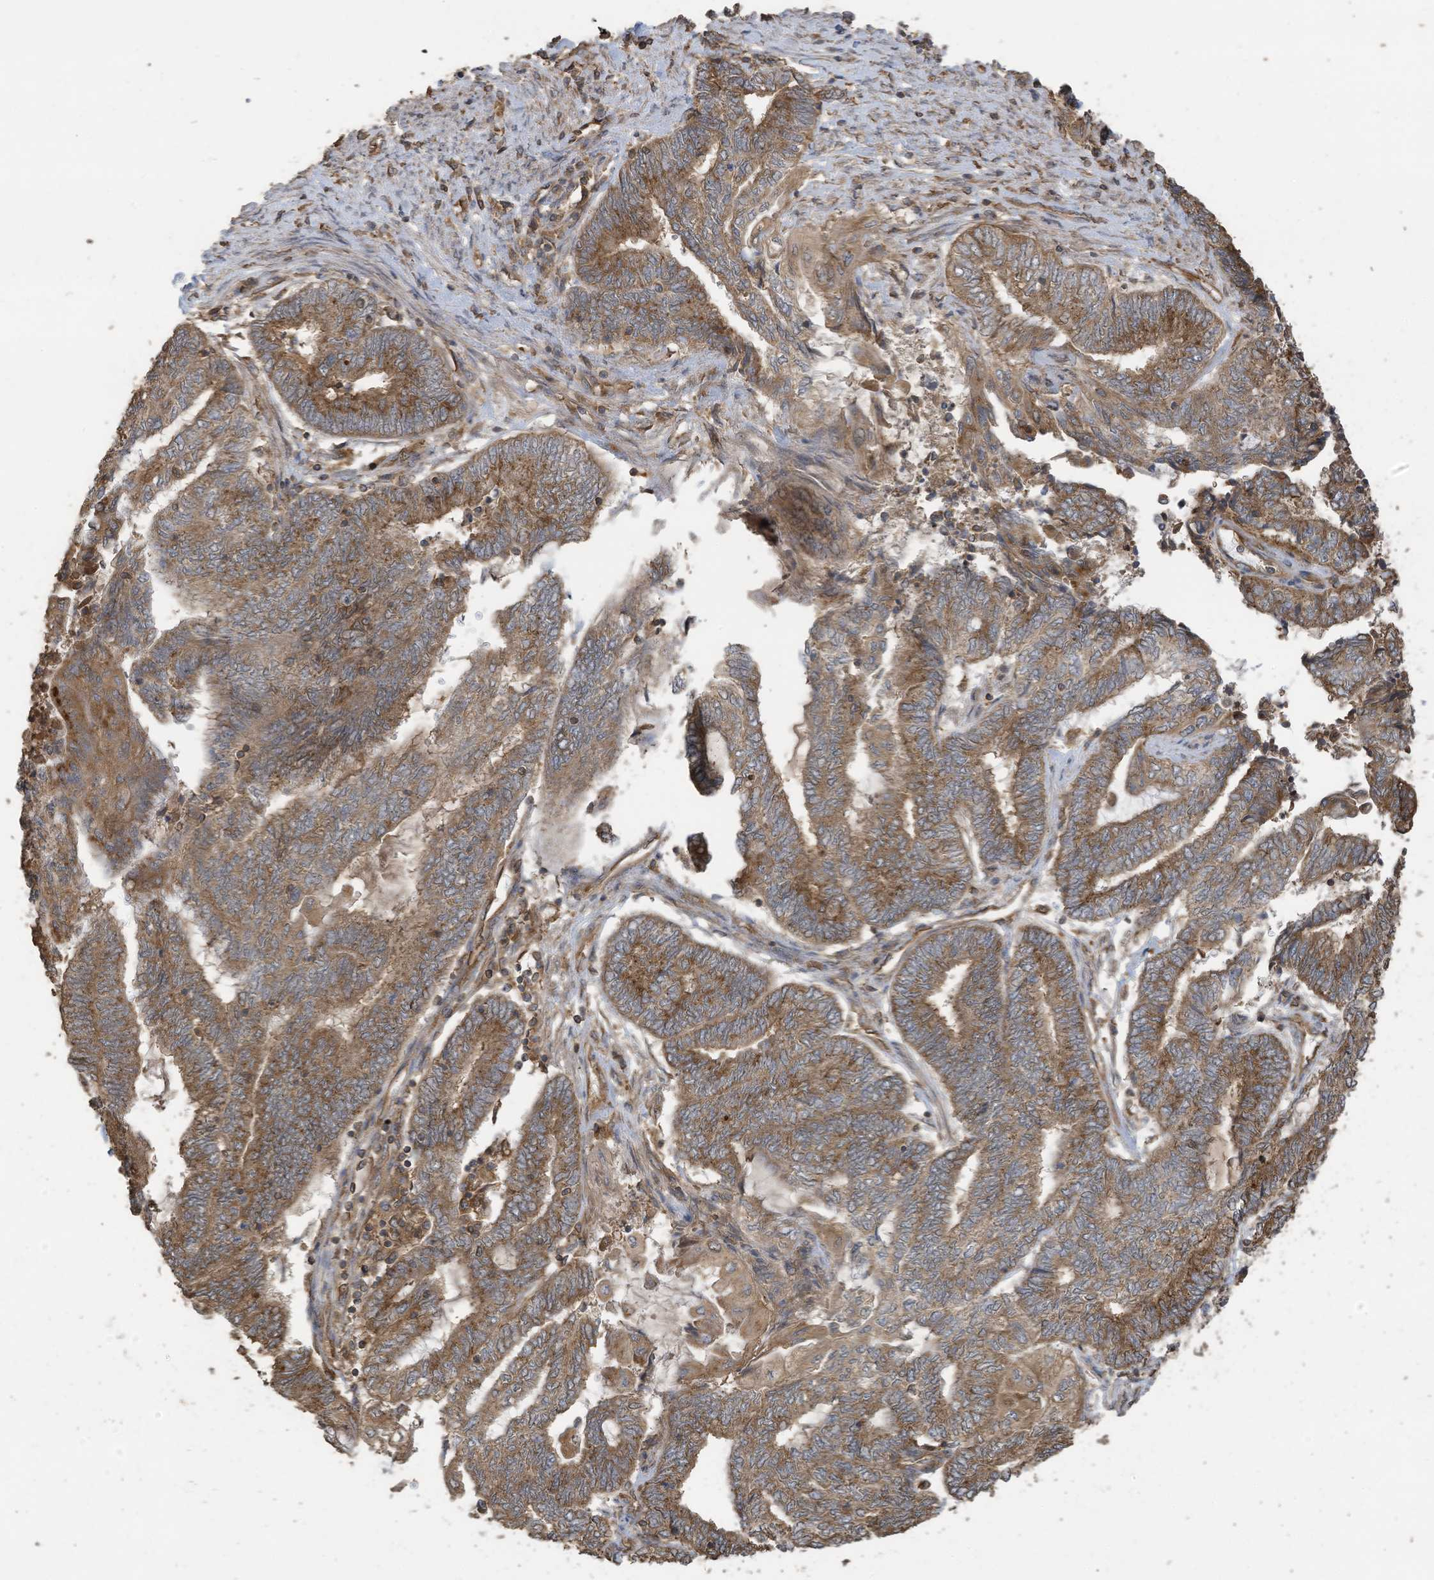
{"staining": {"intensity": "moderate", "quantity": ">75%", "location": "cytoplasmic/membranous"}, "tissue": "endometrial cancer", "cell_type": "Tumor cells", "image_type": "cancer", "snomed": [{"axis": "morphology", "description": "Adenocarcinoma, NOS"}, {"axis": "topography", "description": "Uterus"}, {"axis": "topography", "description": "Endometrium"}], "caption": "Moderate cytoplasmic/membranous staining for a protein is seen in about >75% of tumor cells of adenocarcinoma (endometrial) using immunohistochemistry (IHC).", "gene": "COX10", "patient": {"sex": "female", "age": 70}}